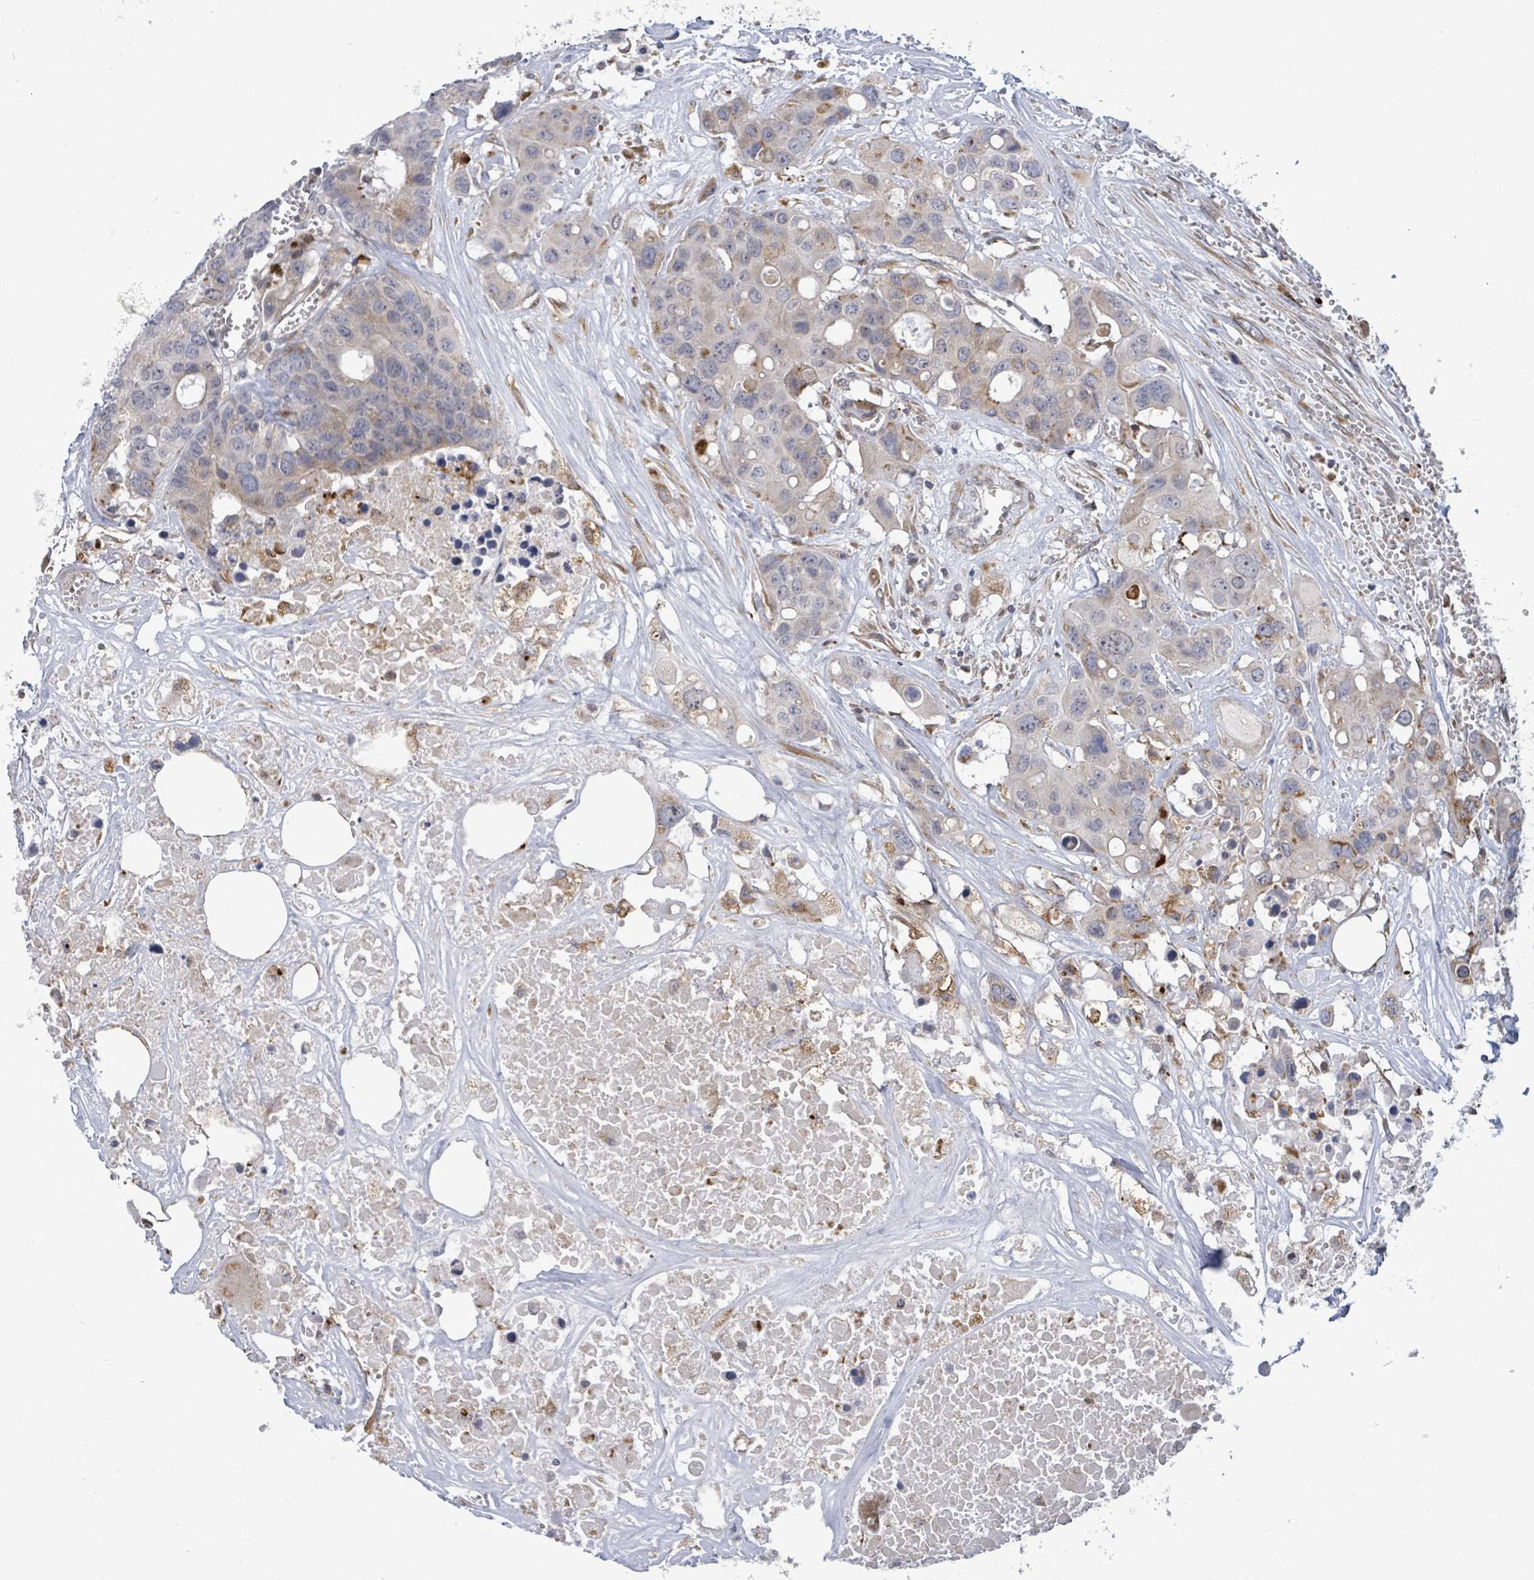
{"staining": {"intensity": "weak", "quantity": "<25%", "location": "cytoplasmic/membranous"}, "tissue": "colorectal cancer", "cell_type": "Tumor cells", "image_type": "cancer", "snomed": [{"axis": "morphology", "description": "Adenocarcinoma, NOS"}, {"axis": "topography", "description": "Colon"}], "caption": "DAB (3,3'-diaminobenzidine) immunohistochemical staining of colorectal cancer displays no significant expression in tumor cells. (DAB (3,3'-diaminobenzidine) IHC with hematoxylin counter stain).", "gene": "SAR1A", "patient": {"sex": "male", "age": 77}}